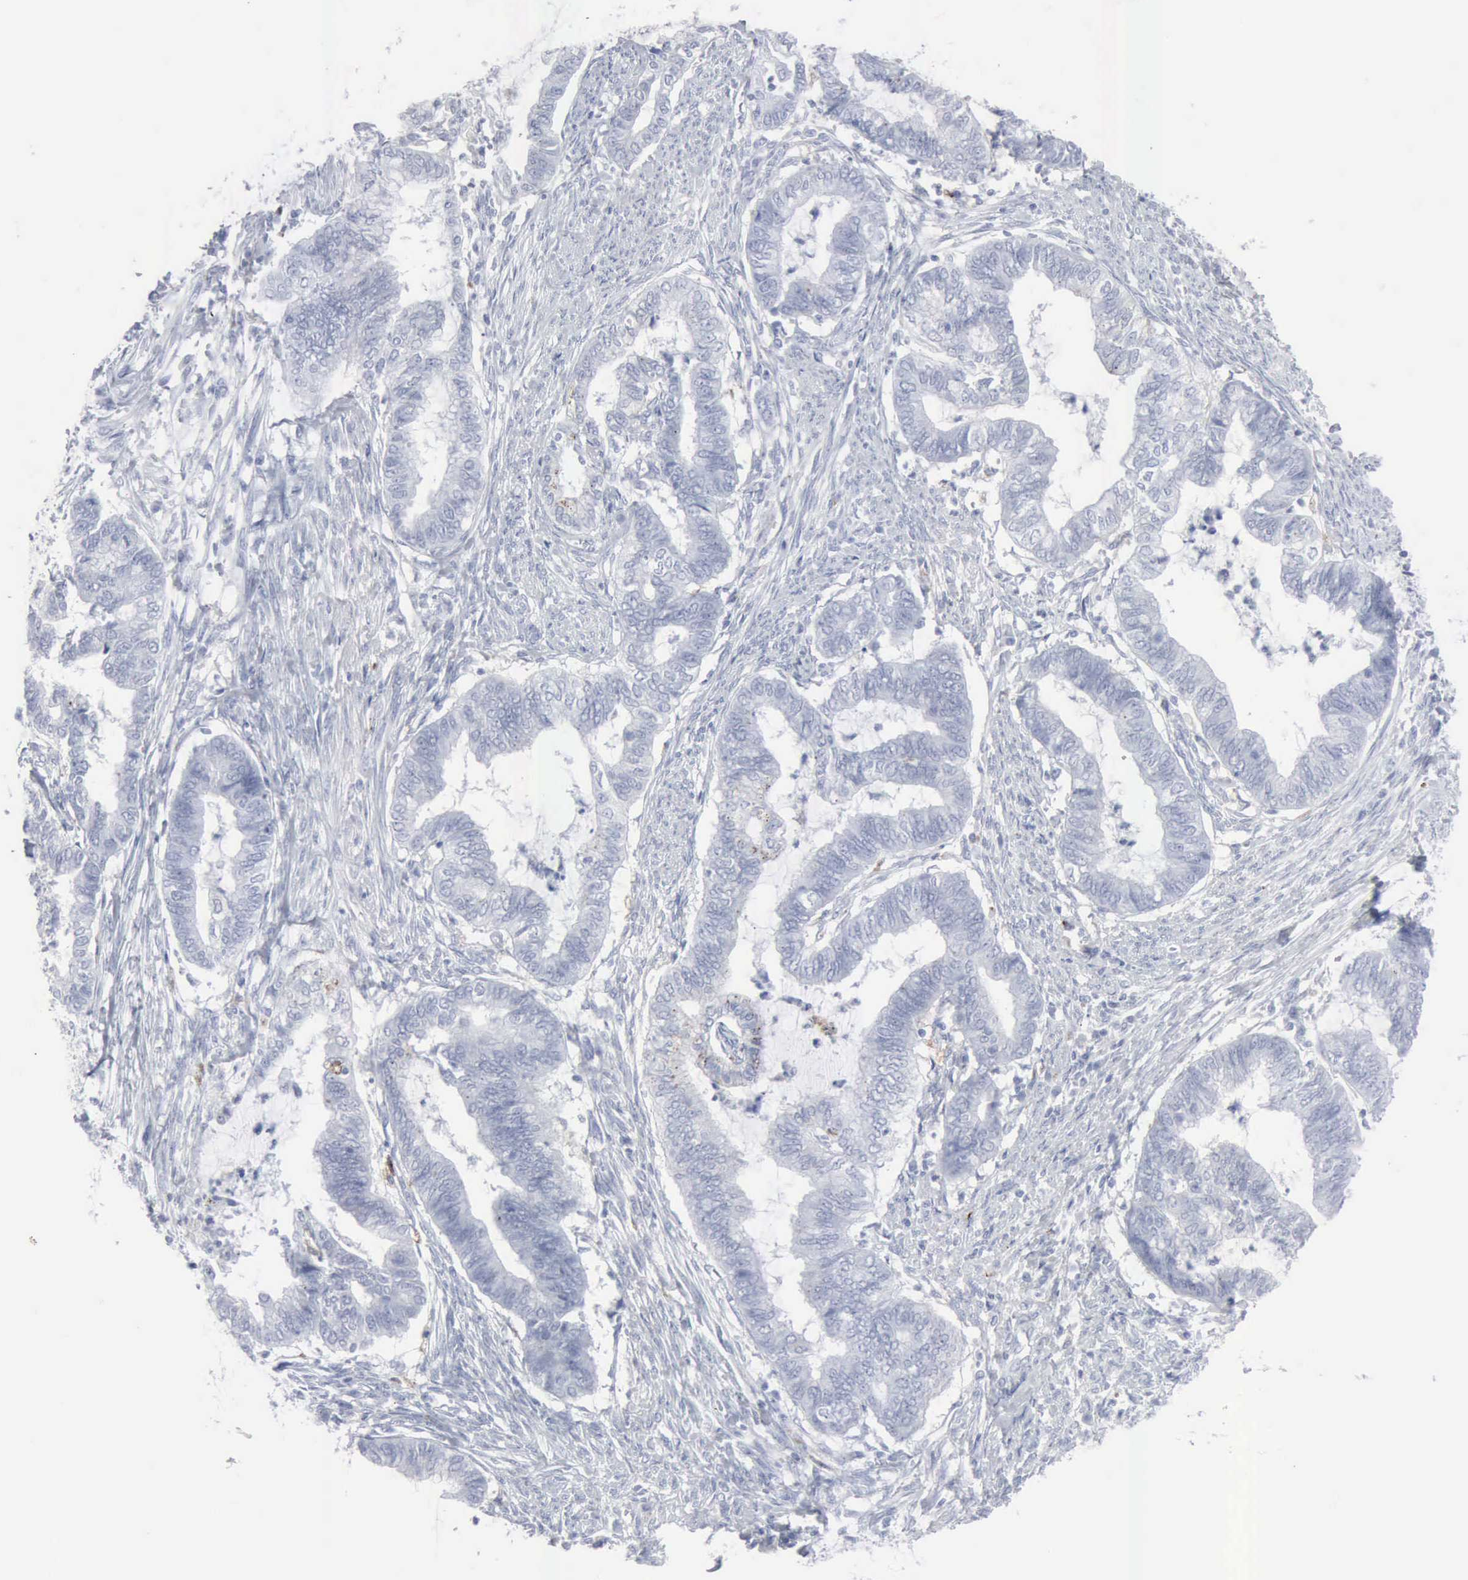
{"staining": {"intensity": "negative", "quantity": "none", "location": "none"}, "tissue": "endometrial cancer", "cell_type": "Tumor cells", "image_type": "cancer", "snomed": [{"axis": "morphology", "description": "Necrosis, NOS"}, {"axis": "morphology", "description": "Adenocarcinoma, NOS"}, {"axis": "topography", "description": "Endometrium"}], "caption": "Immunohistochemistry photomicrograph of neoplastic tissue: human endometrial adenocarcinoma stained with DAB exhibits no significant protein expression in tumor cells.", "gene": "GLA", "patient": {"sex": "female", "age": 79}}